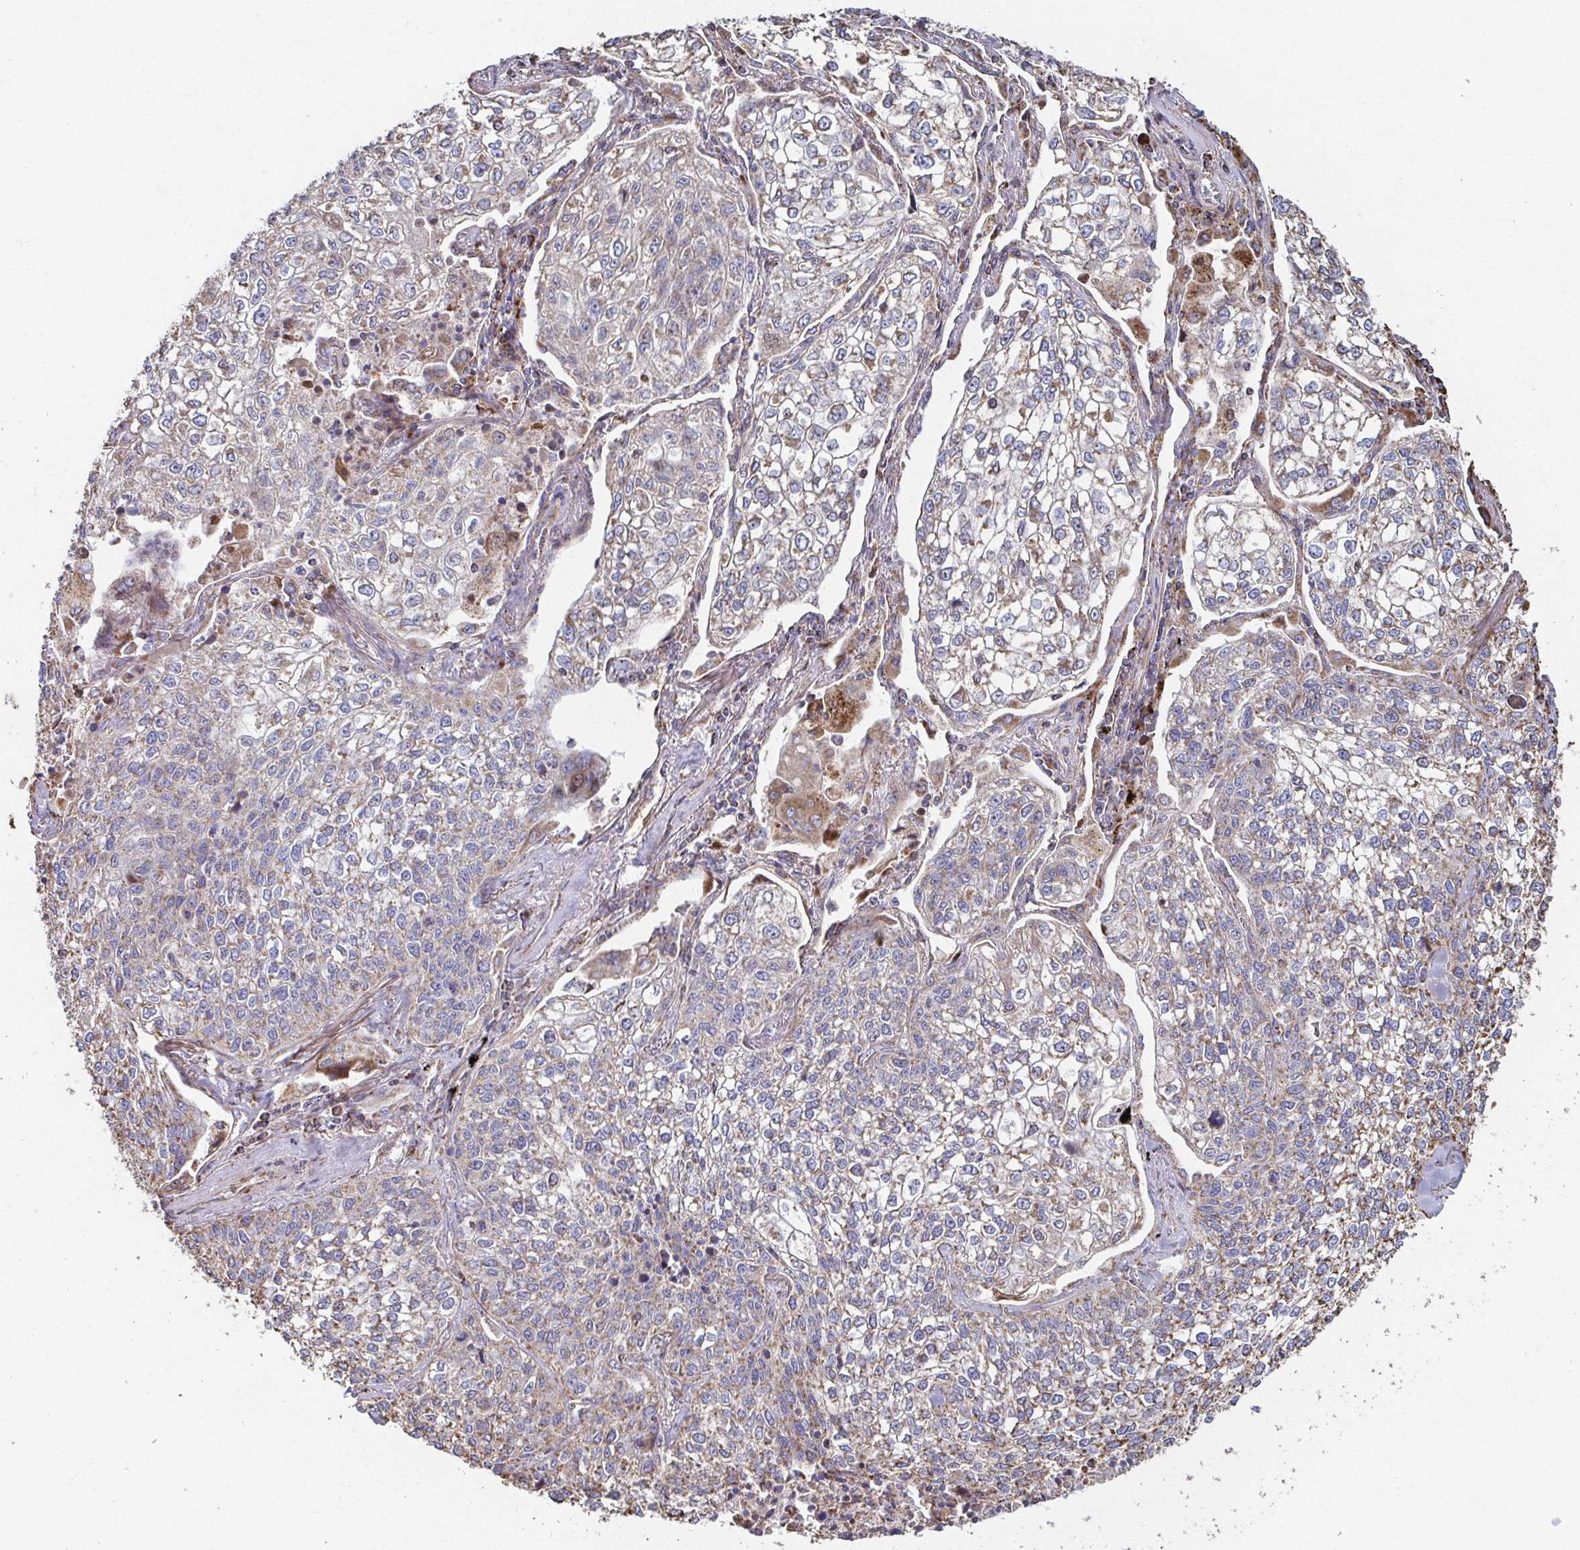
{"staining": {"intensity": "weak", "quantity": "25%-75%", "location": "cytoplasmic/membranous"}, "tissue": "lung cancer", "cell_type": "Tumor cells", "image_type": "cancer", "snomed": [{"axis": "morphology", "description": "Squamous cell carcinoma, NOS"}, {"axis": "topography", "description": "Lung"}], "caption": "Lung cancer stained with a protein marker exhibits weak staining in tumor cells.", "gene": "SAT1", "patient": {"sex": "male", "age": 74}}